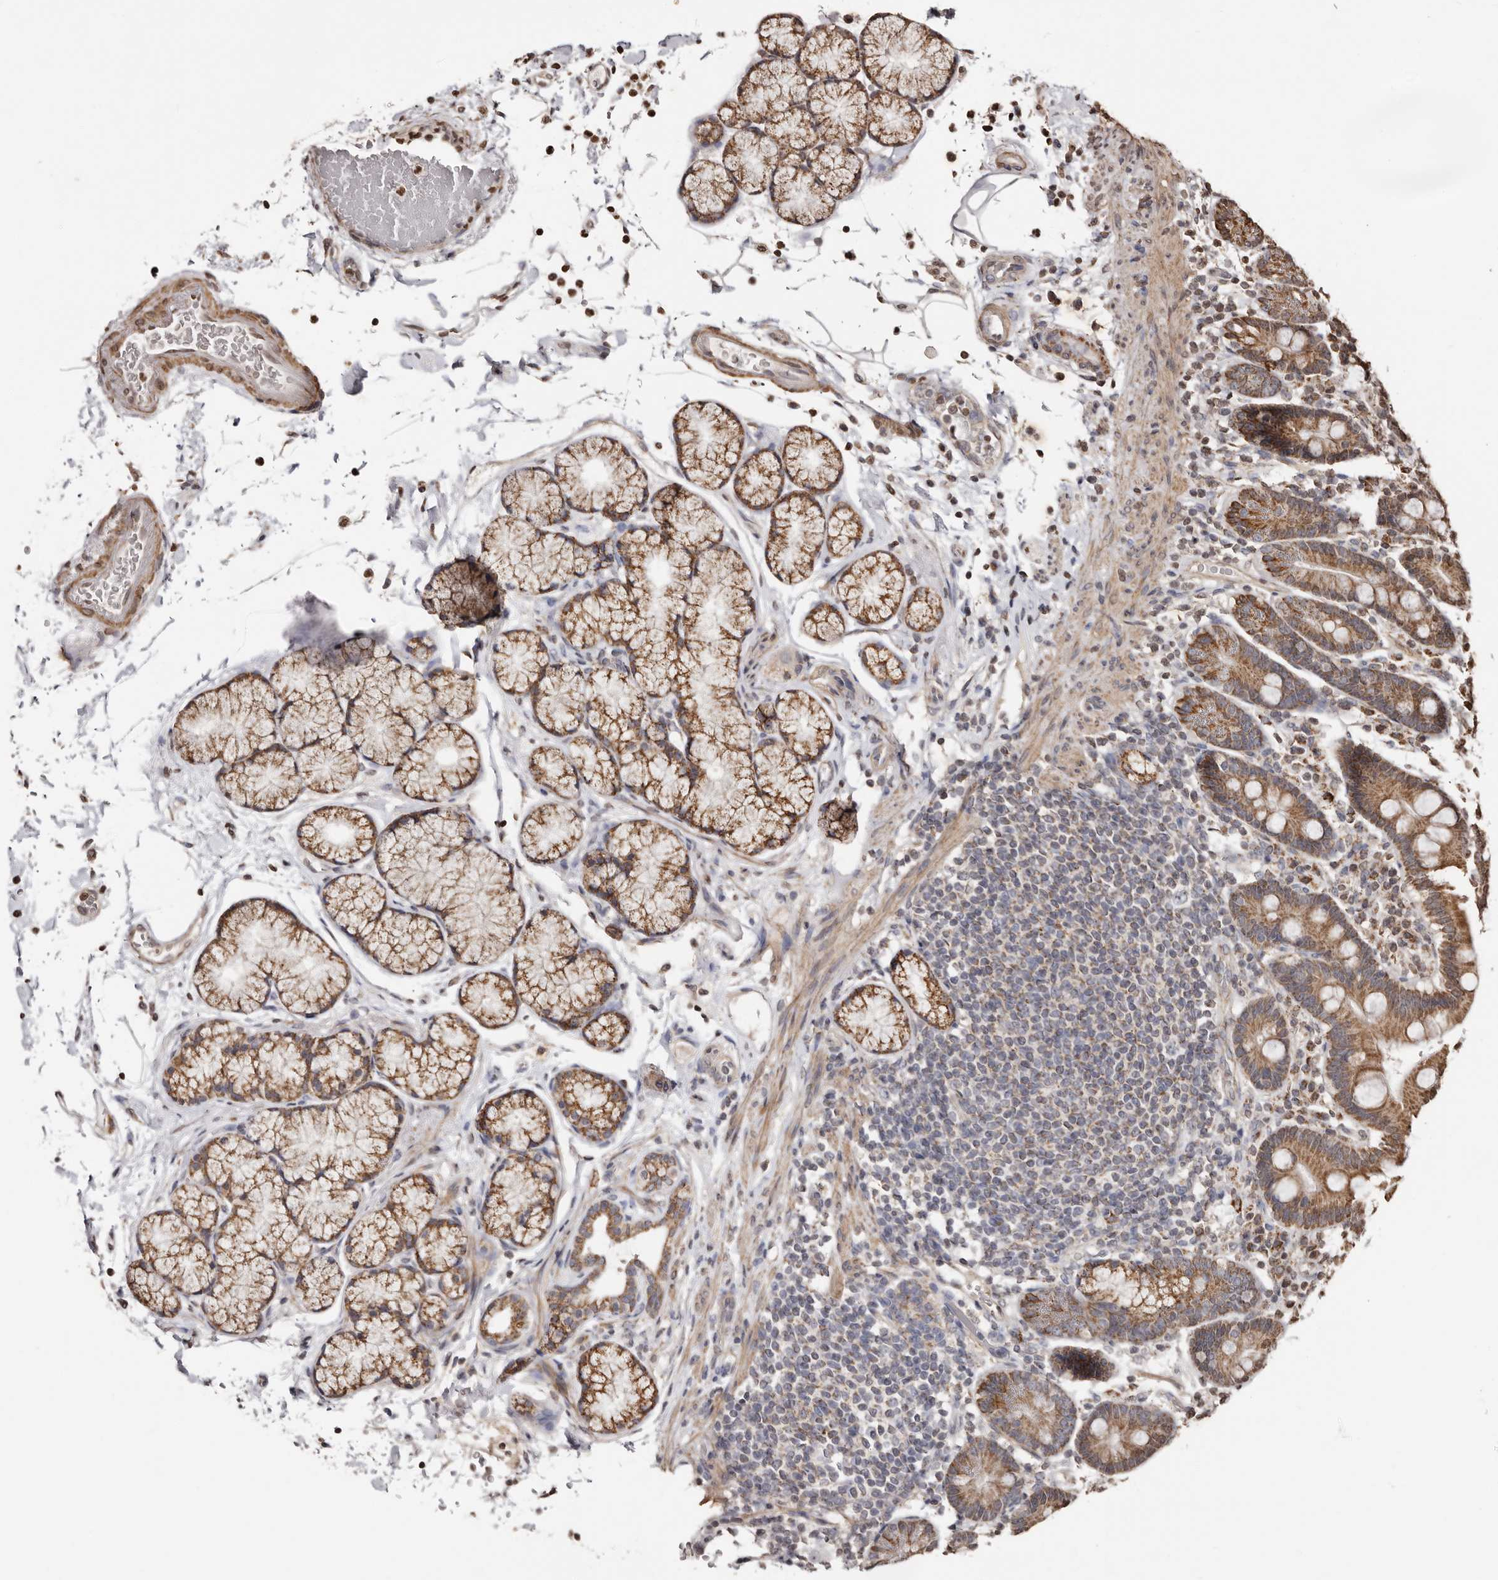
{"staining": {"intensity": "moderate", "quantity": ">75%", "location": "cytoplasmic/membranous"}, "tissue": "duodenum", "cell_type": "Glandular cells", "image_type": "normal", "snomed": [{"axis": "morphology", "description": "Normal tissue, NOS"}, {"axis": "topography", "description": "Small intestine, NOS"}], "caption": "The immunohistochemical stain highlights moderate cytoplasmic/membranous expression in glandular cells of unremarkable duodenum. (brown staining indicates protein expression, while blue staining denotes nuclei).", "gene": "CCDC190", "patient": {"sex": "female", "age": 71}}